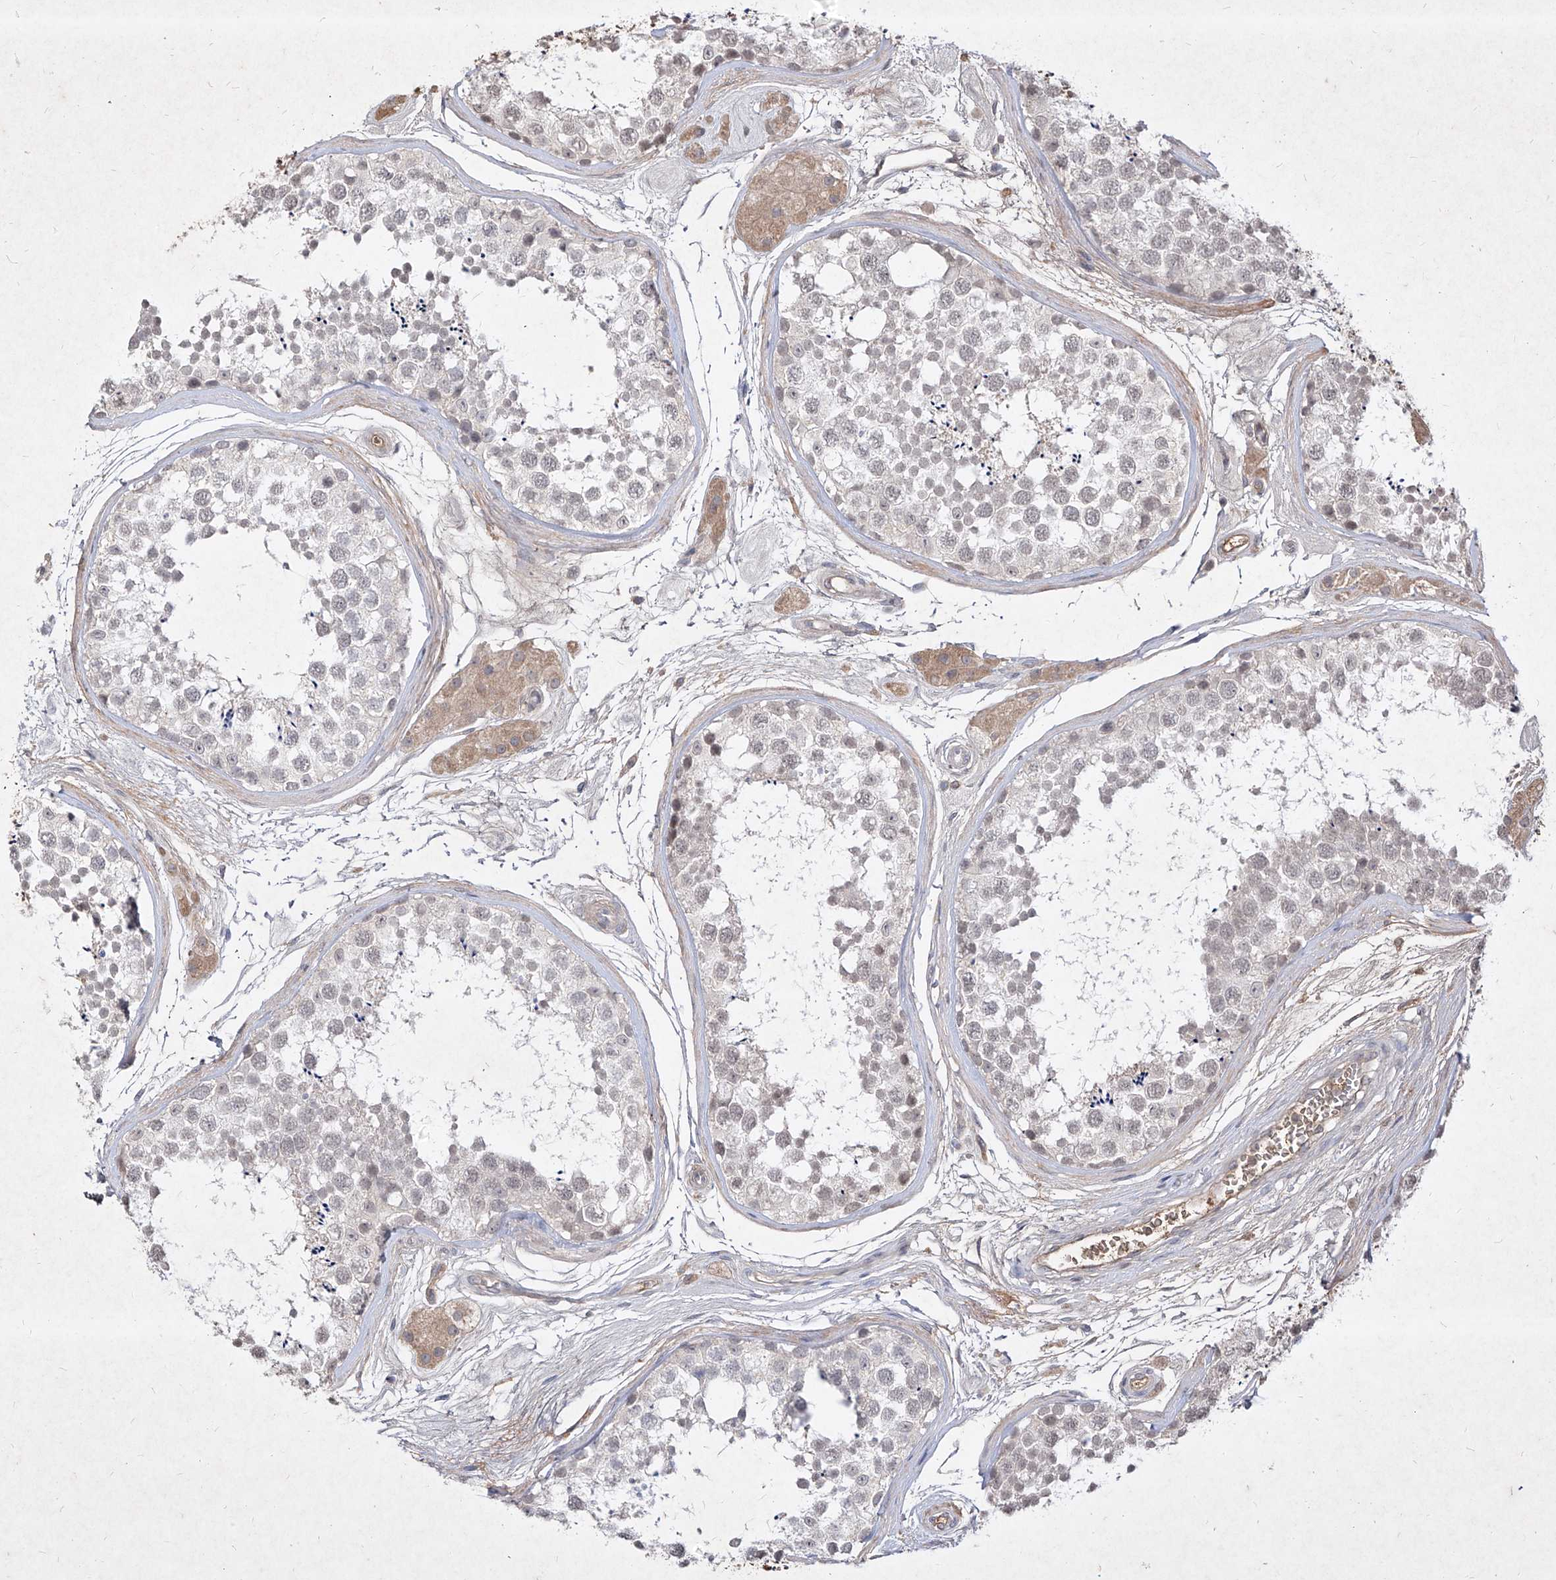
{"staining": {"intensity": "negative", "quantity": "none", "location": "none"}, "tissue": "testis", "cell_type": "Cells in seminiferous ducts", "image_type": "normal", "snomed": [{"axis": "morphology", "description": "Normal tissue, NOS"}, {"axis": "topography", "description": "Testis"}], "caption": "Protein analysis of unremarkable testis demonstrates no significant staining in cells in seminiferous ducts.", "gene": "C4A", "patient": {"sex": "male", "age": 56}}